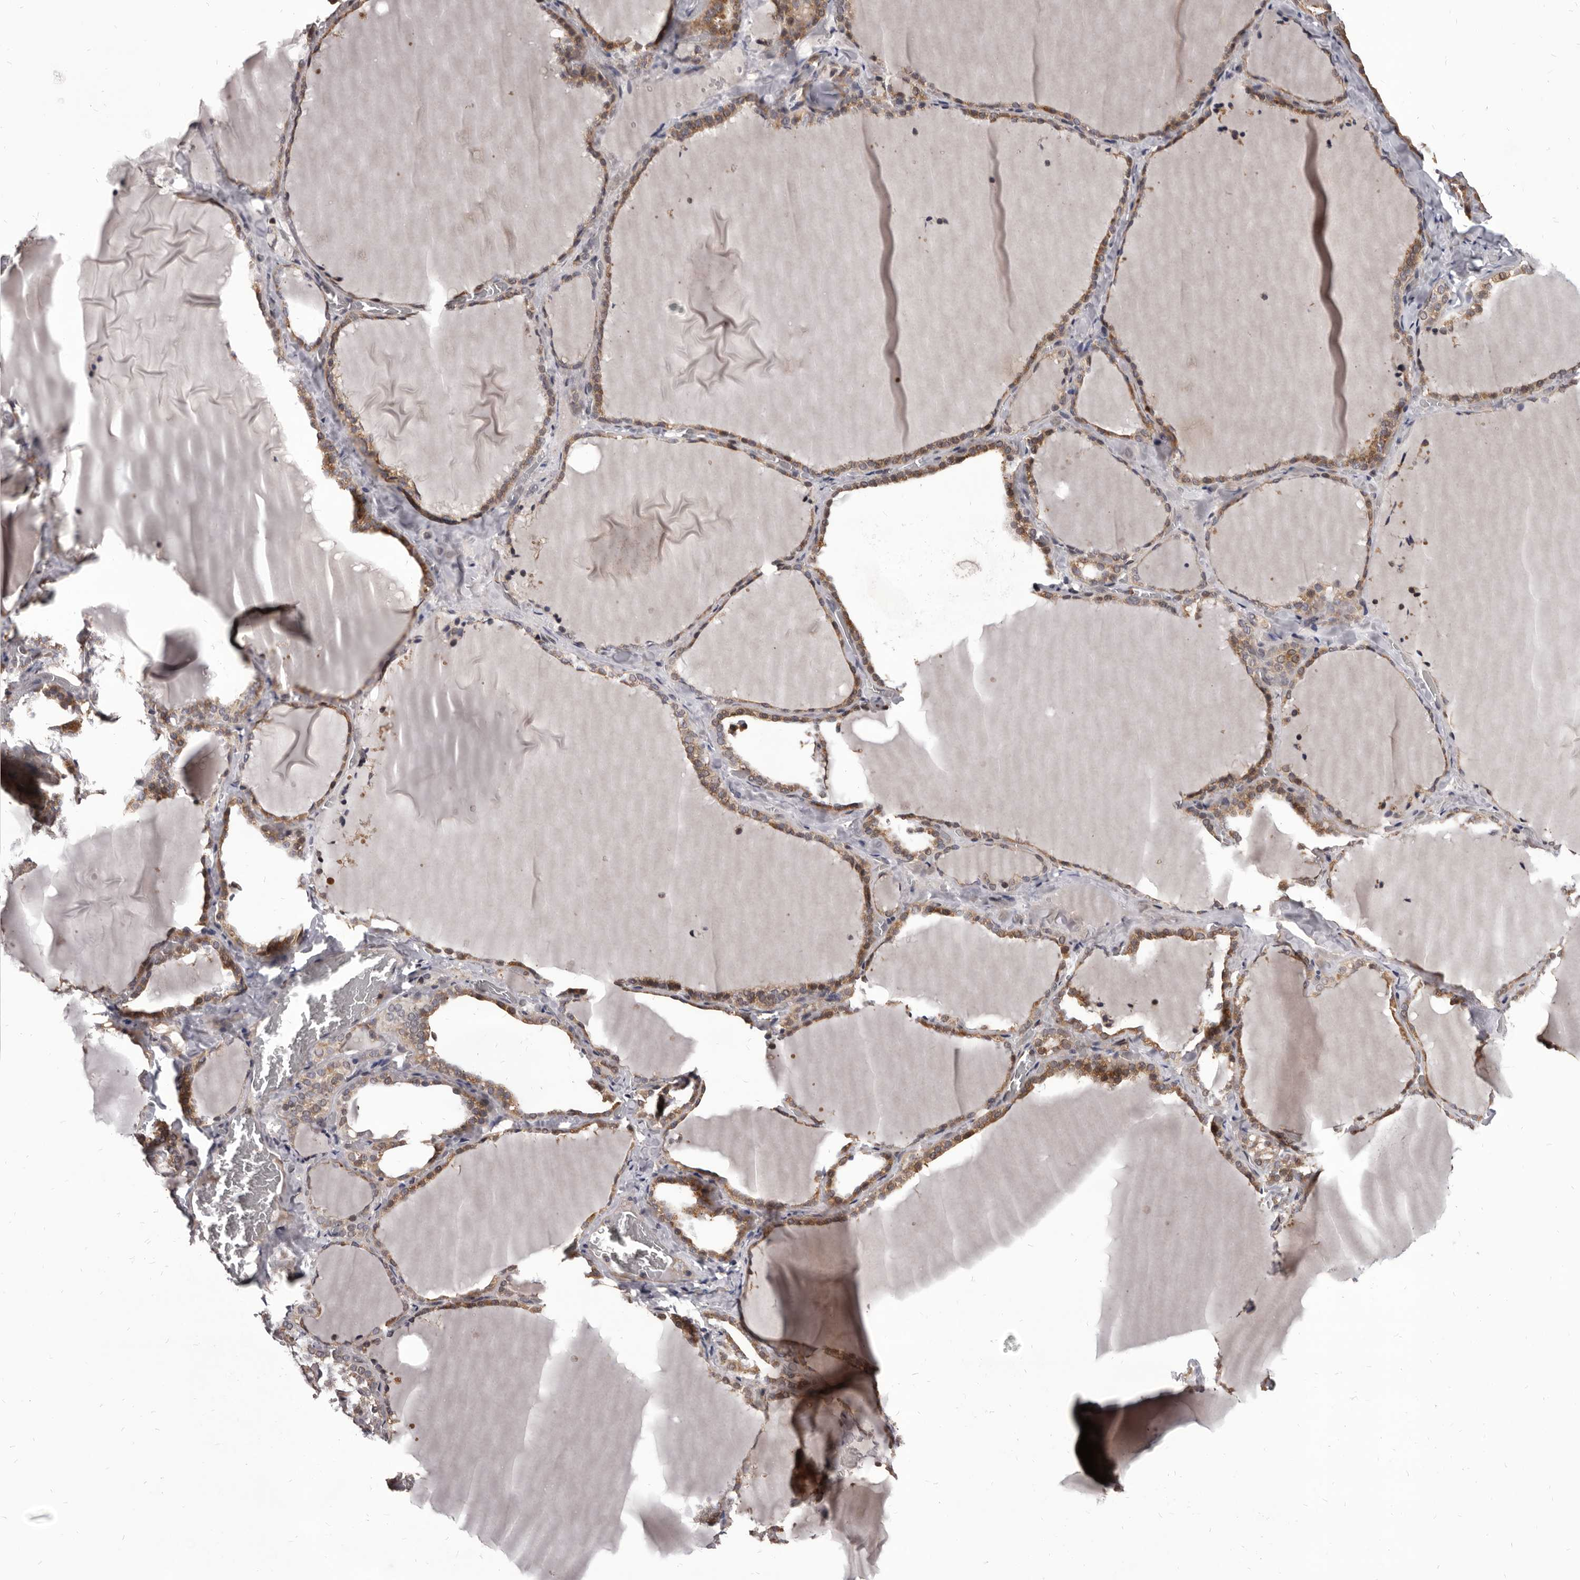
{"staining": {"intensity": "moderate", "quantity": ">75%", "location": "cytoplasmic/membranous"}, "tissue": "thyroid gland", "cell_type": "Glandular cells", "image_type": "normal", "snomed": [{"axis": "morphology", "description": "Normal tissue, NOS"}, {"axis": "topography", "description": "Thyroid gland"}], "caption": "An immunohistochemistry image of benign tissue is shown. Protein staining in brown shows moderate cytoplasmic/membranous positivity in thyroid gland within glandular cells.", "gene": "MAP3K14", "patient": {"sex": "female", "age": 22}}